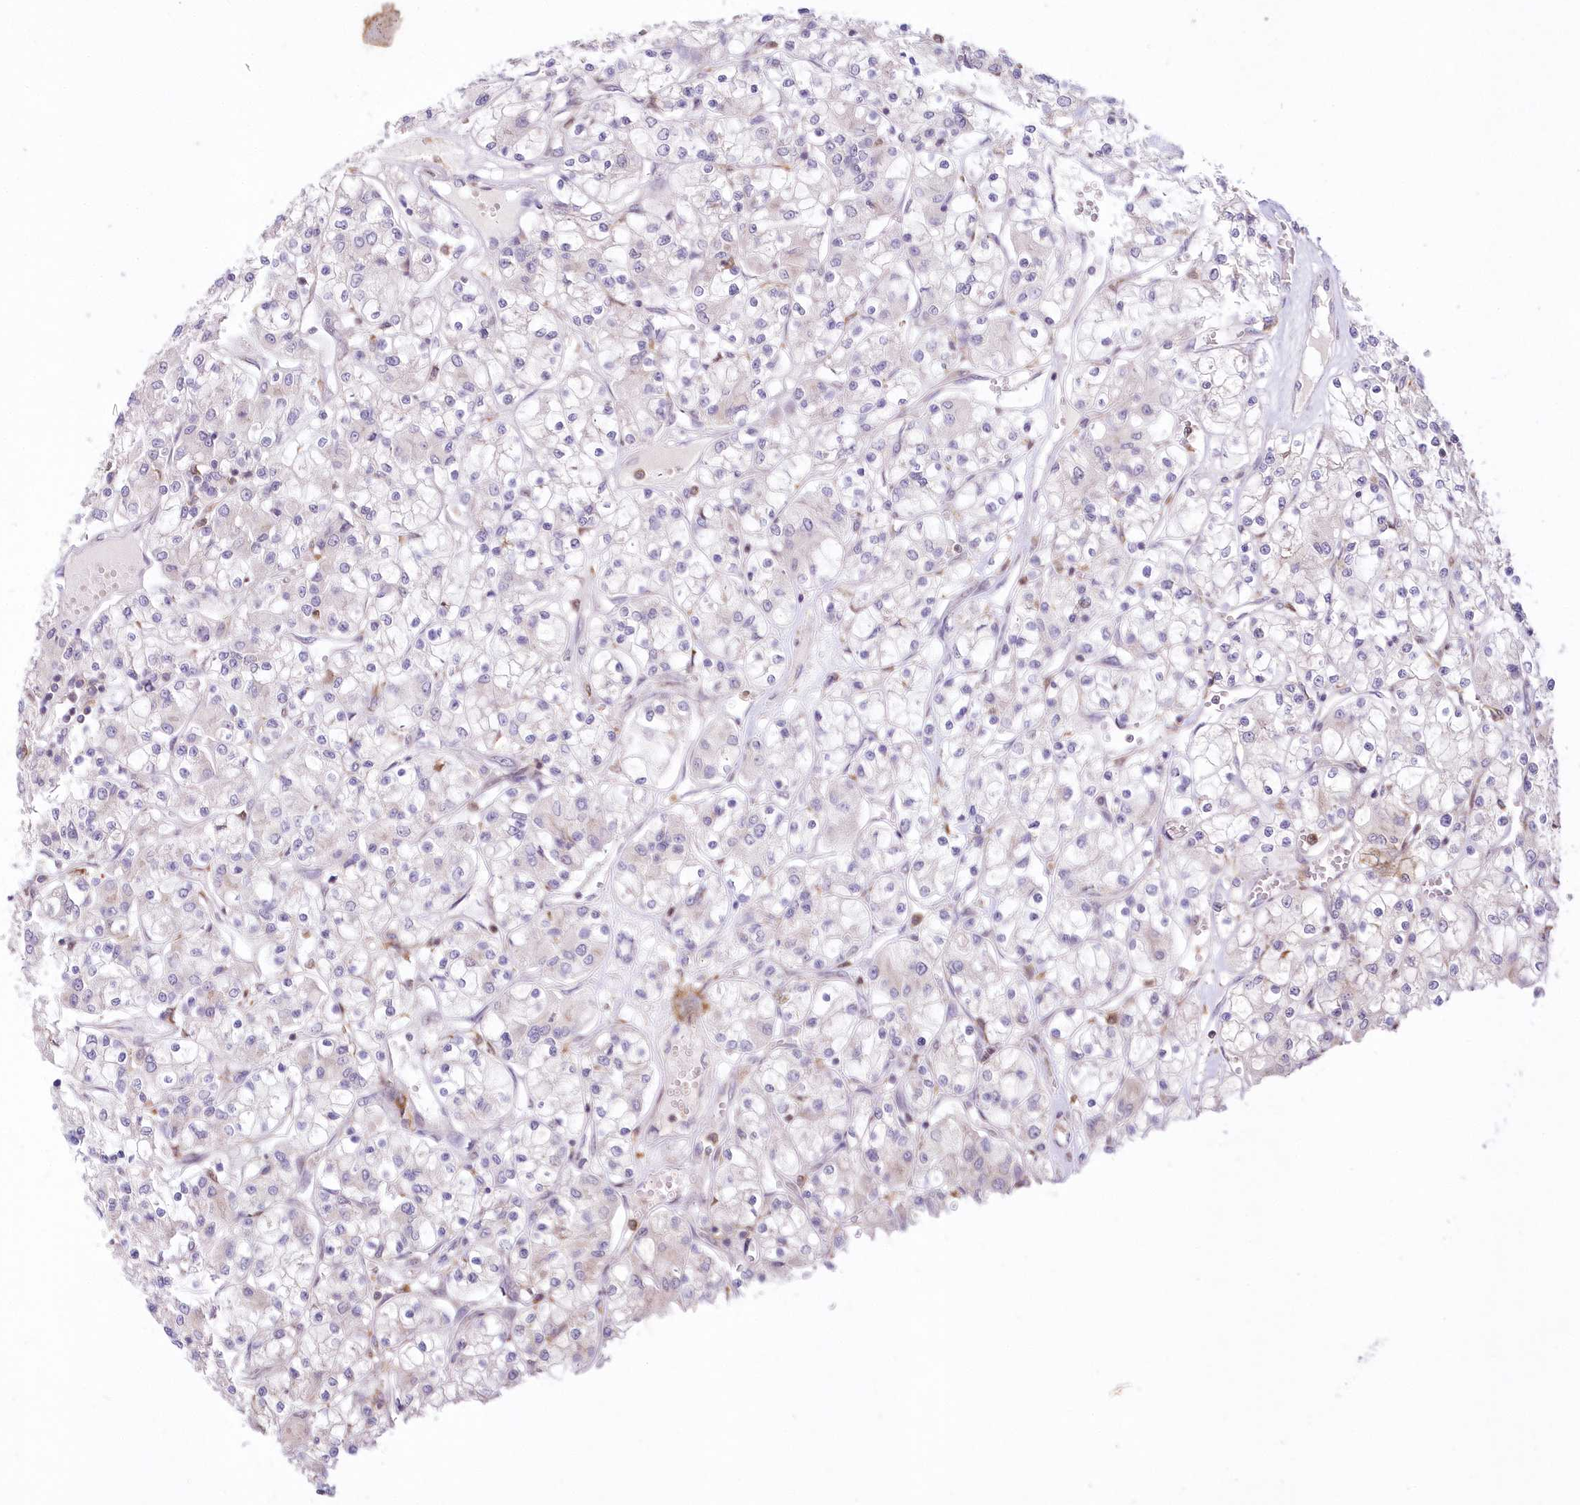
{"staining": {"intensity": "negative", "quantity": "none", "location": "none"}, "tissue": "renal cancer", "cell_type": "Tumor cells", "image_type": "cancer", "snomed": [{"axis": "morphology", "description": "Adenocarcinoma, NOS"}, {"axis": "topography", "description": "Kidney"}], "caption": "This is an IHC micrograph of adenocarcinoma (renal). There is no expression in tumor cells.", "gene": "LDB1", "patient": {"sex": "female", "age": 59}}